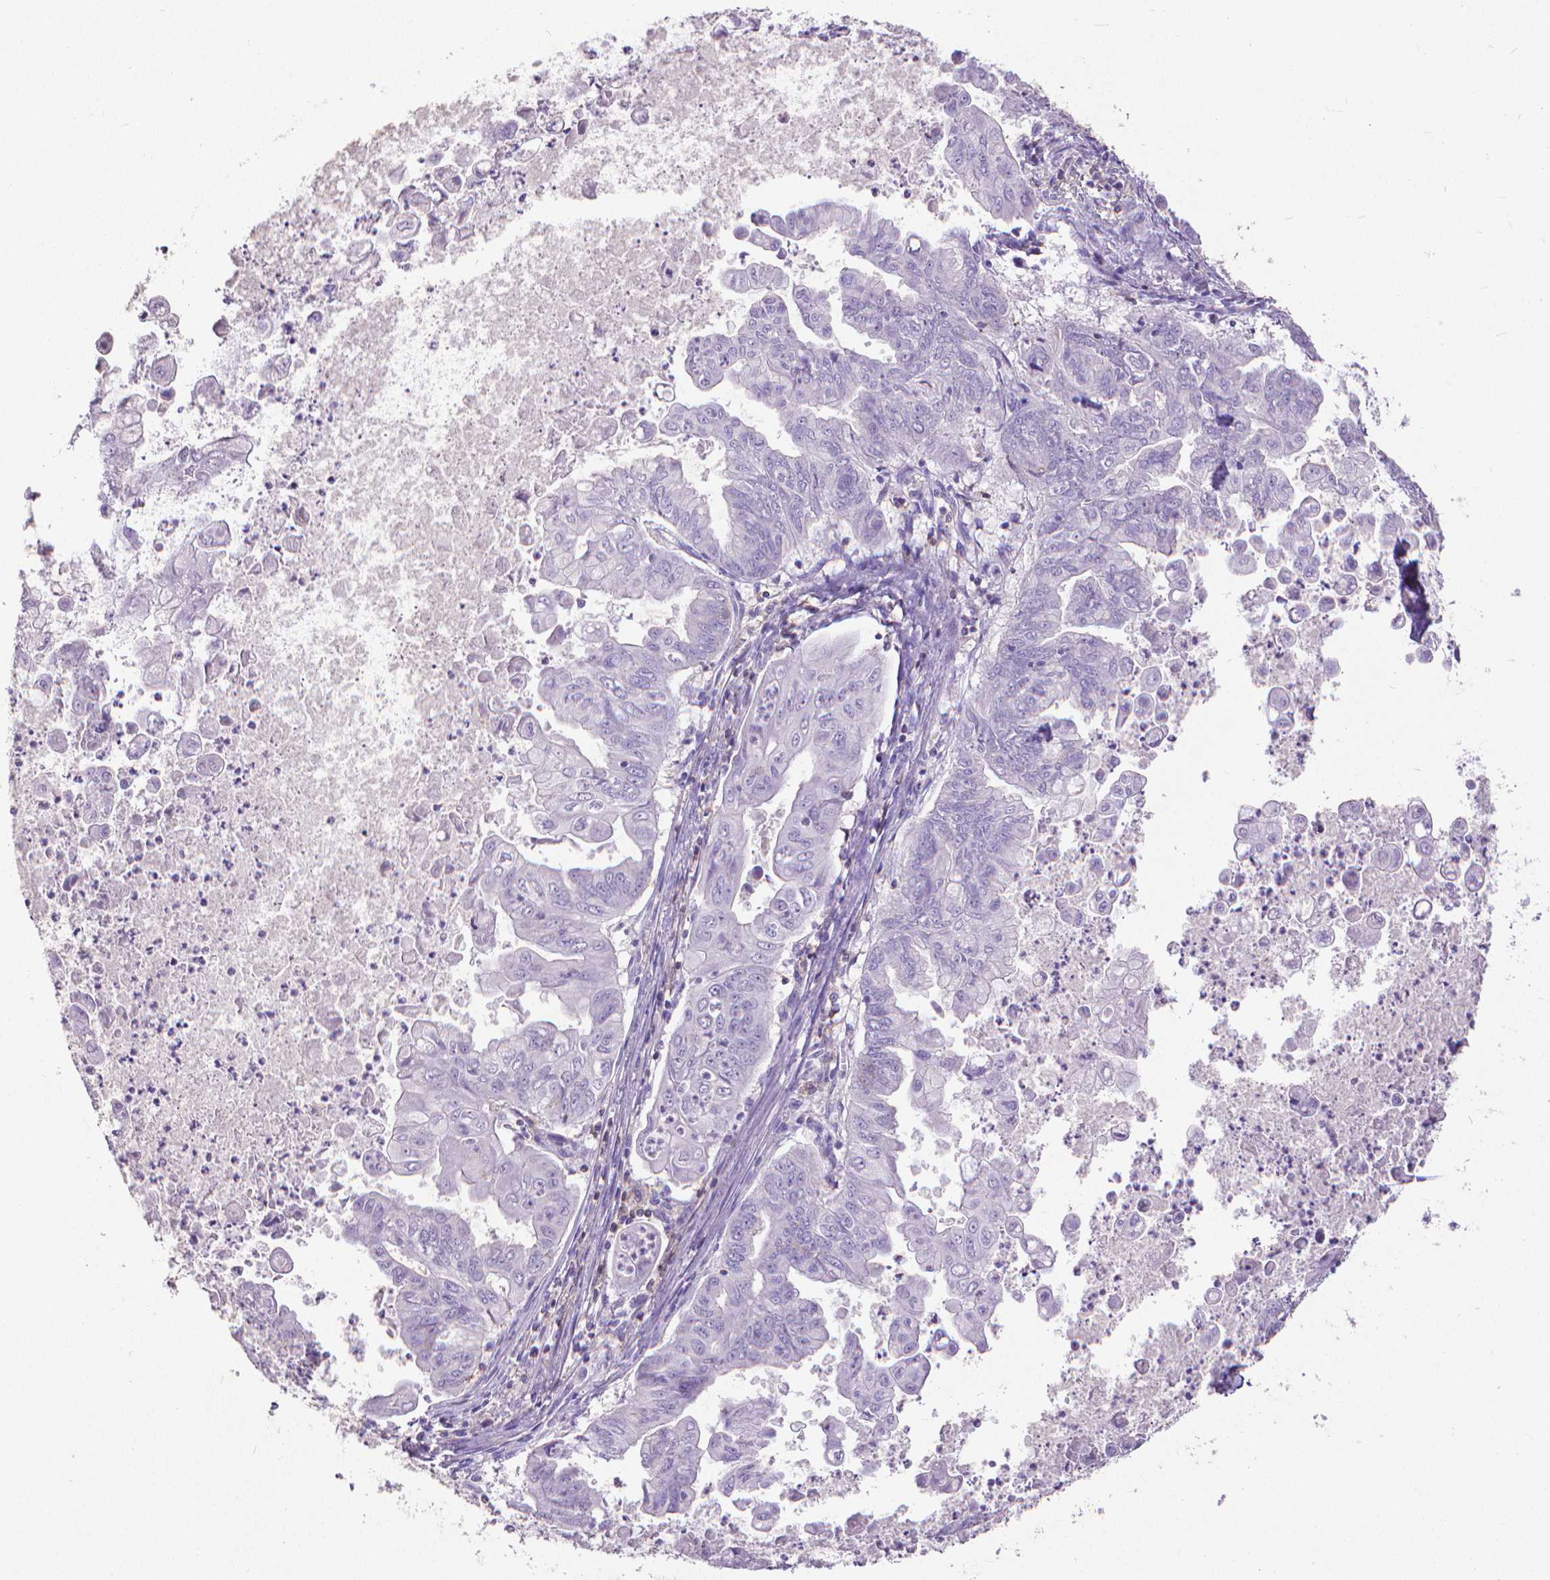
{"staining": {"intensity": "negative", "quantity": "none", "location": "none"}, "tissue": "stomach cancer", "cell_type": "Tumor cells", "image_type": "cancer", "snomed": [{"axis": "morphology", "description": "Adenocarcinoma, NOS"}, {"axis": "topography", "description": "Stomach, upper"}], "caption": "DAB immunohistochemical staining of human stomach cancer exhibits no significant staining in tumor cells. The staining is performed using DAB (3,3'-diaminobenzidine) brown chromogen with nuclei counter-stained in using hematoxylin.", "gene": "CD4", "patient": {"sex": "male", "age": 80}}